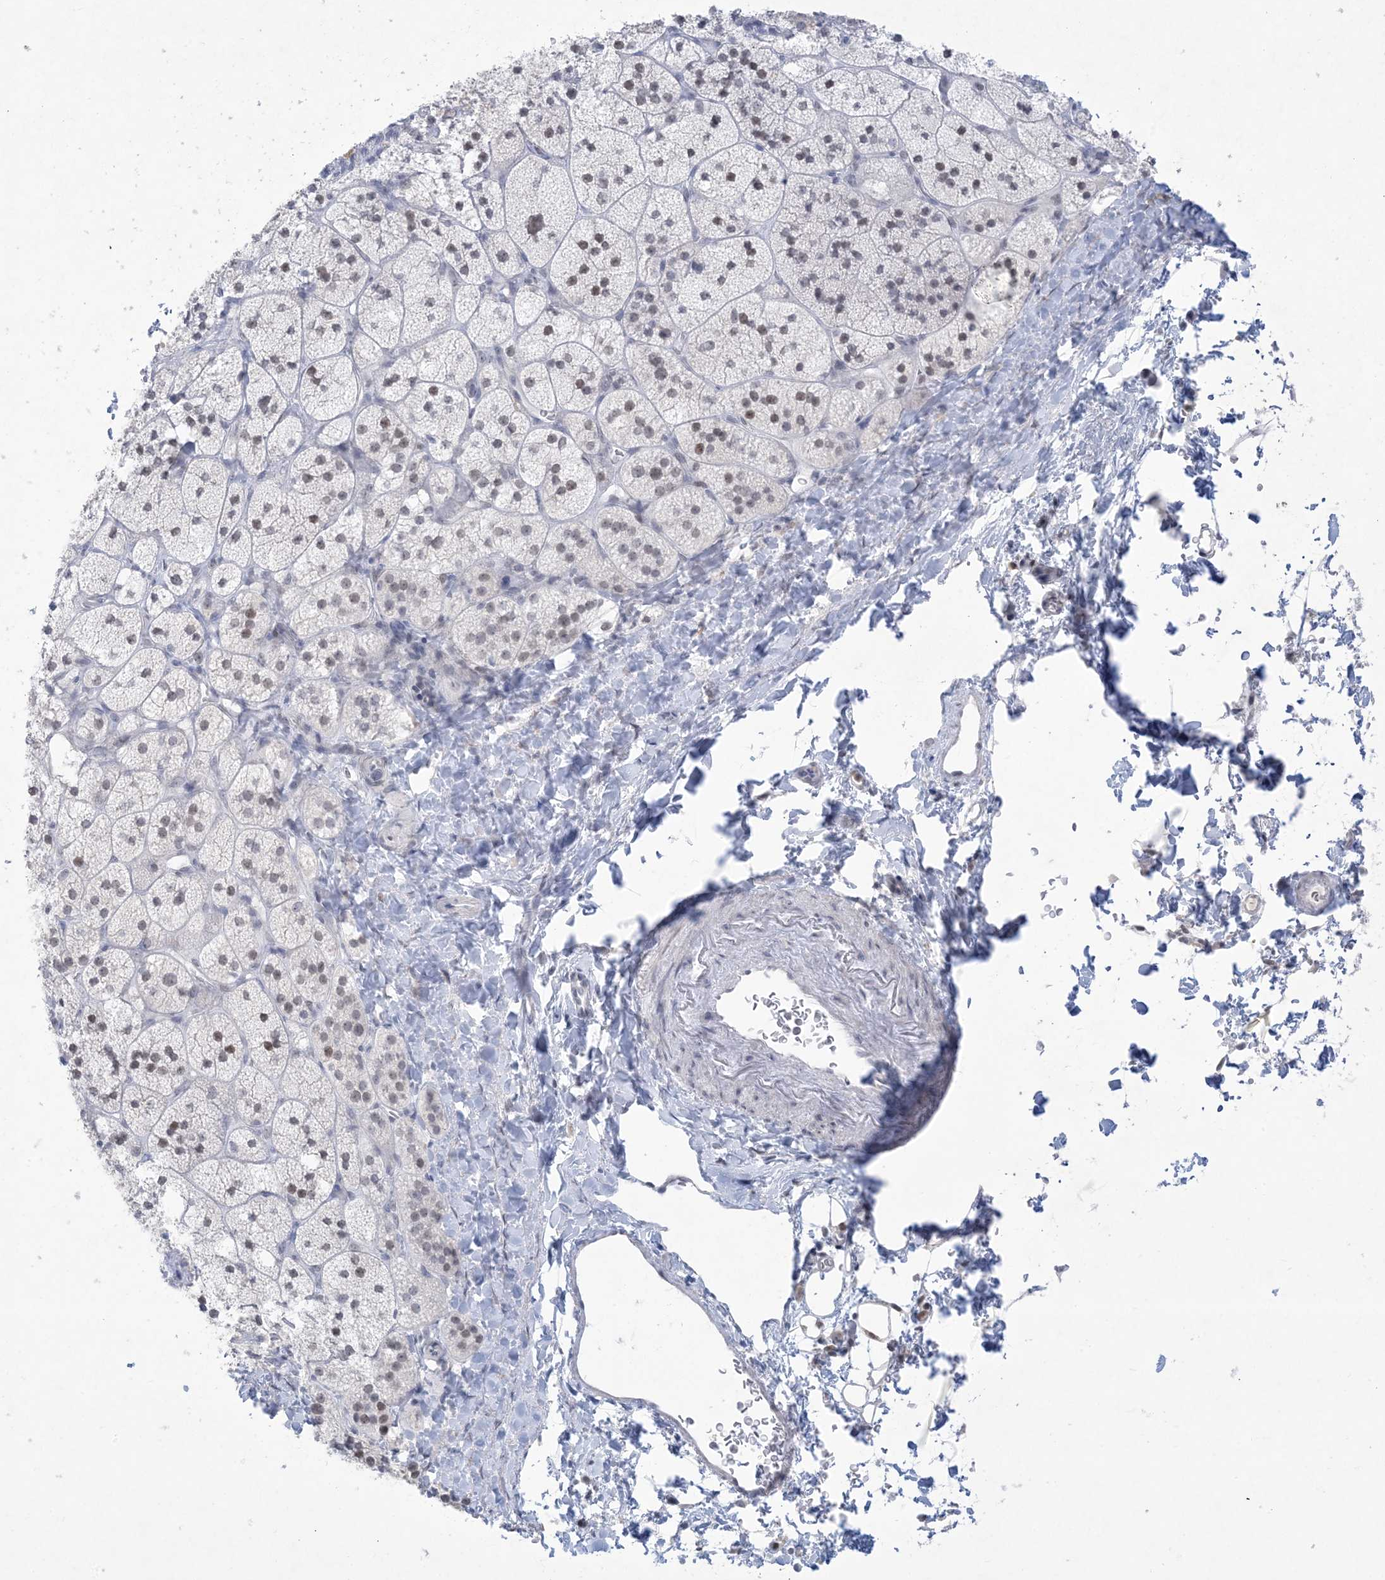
{"staining": {"intensity": "weak", "quantity": "25%-75%", "location": "cytoplasmic/membranous,nuclear"}, "tissue": "adrenal gland", "cell_type": "Glandular cells", "image_type": "normal", "snomed": [{"axis": "morphology", "description": "Normal tissue, NOS"}, {"axis": "topography", "description": "Adrenal gland"}], "caption": "Weak cytoplasmic/membranous,nuclear protein expression is identified in approximately 25%-75% of glandular cells in adrenal gland. (Stains: DAB in brown, nuclei in blue, Microscopy: brightfield microscopy at high magnification).", "gene": "HOMEZ", "patient": {"sex": "male", "age": 61}}